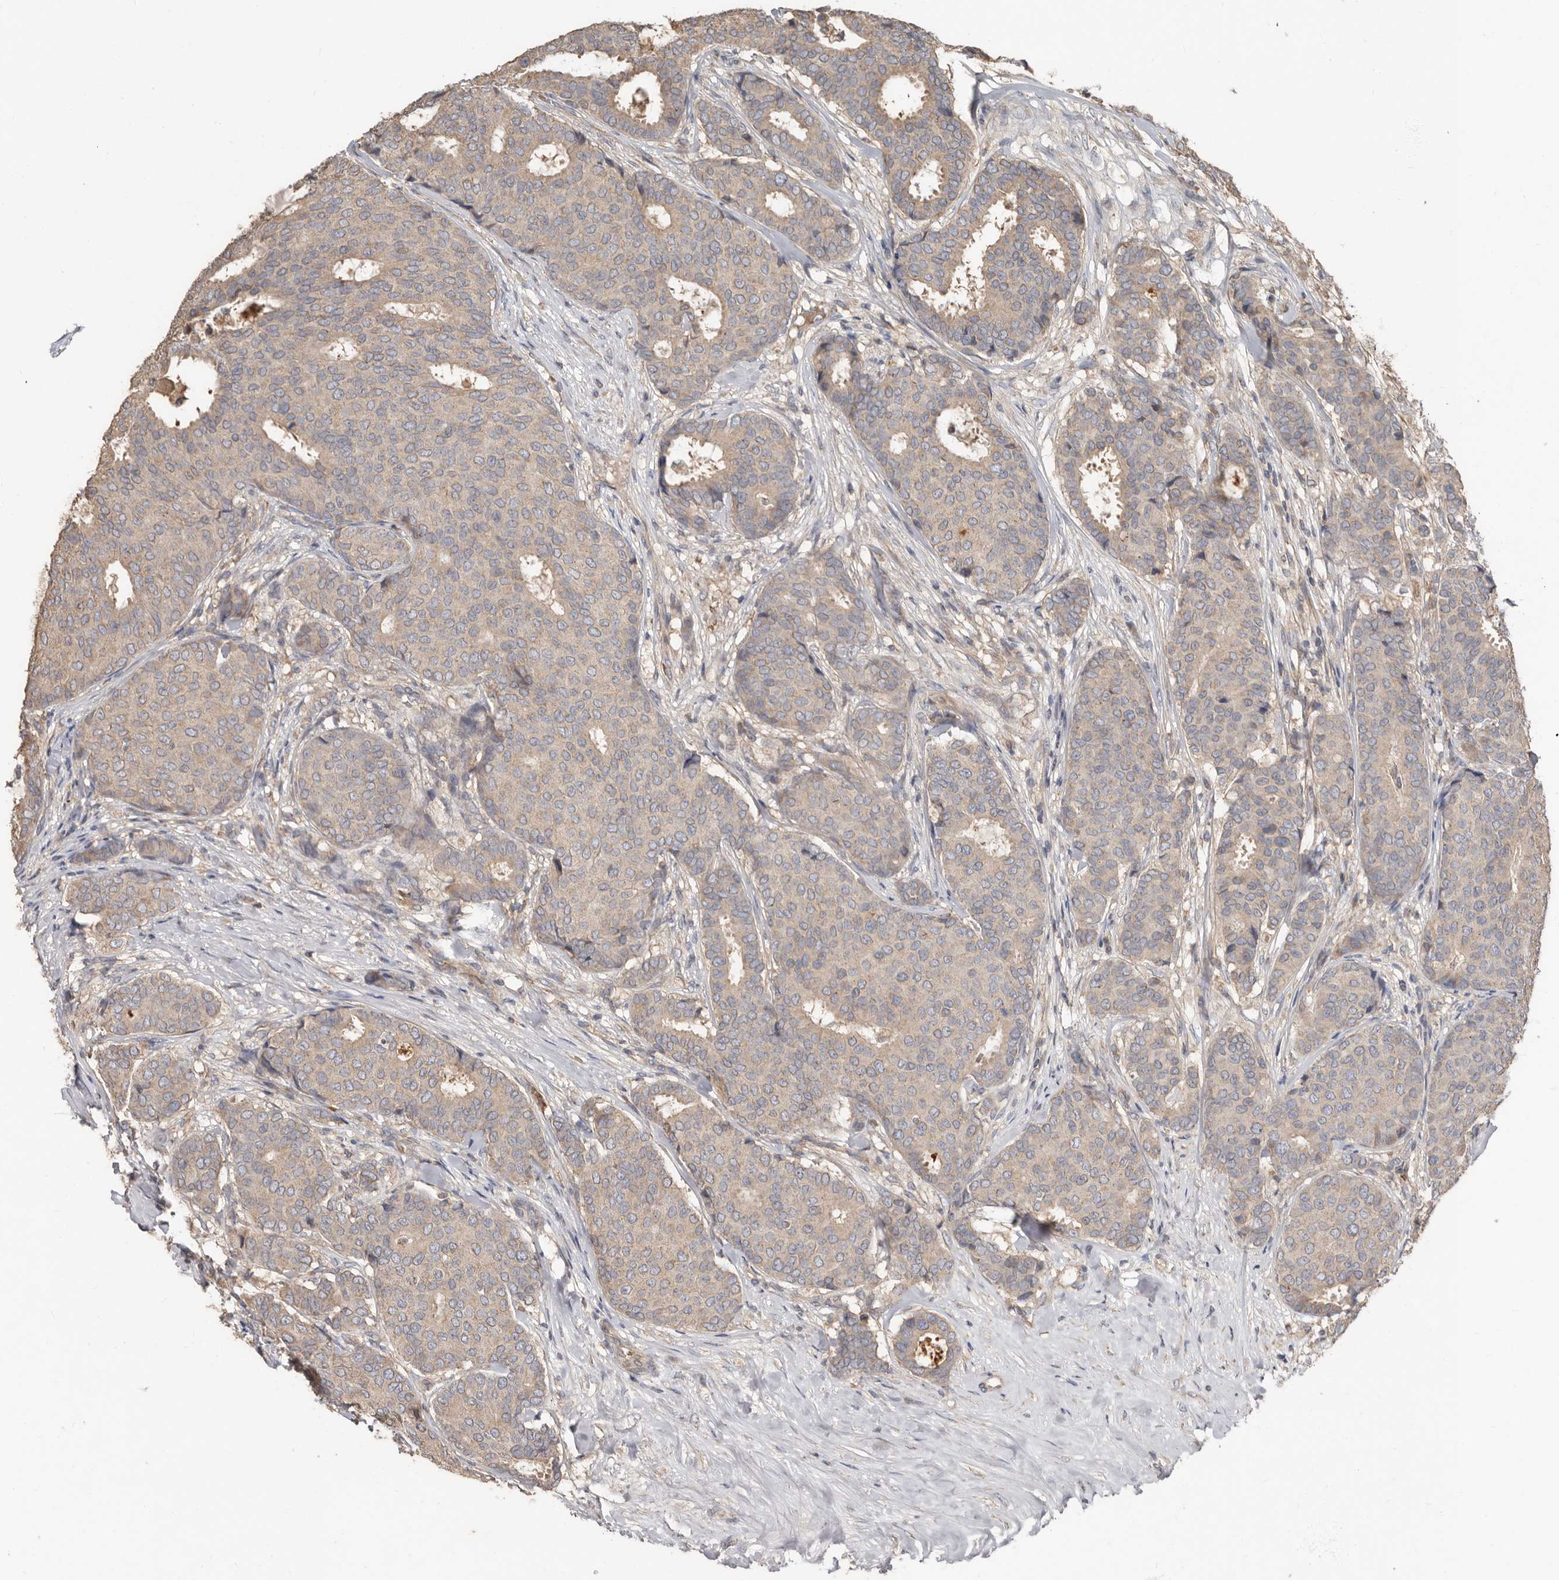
{"staining": {"intensity": "weak", "quantity": "25%-75%", "location": "cytoplasmic/membranous"}, "tissue": "breast cancer", "cell_type": "Tumor cells", "image_type": "cancer", "snomed": [{"axis": "morphology", "description": "Duct carcinoma"}, {"axis": "topography", "description": "Breast"}], "caption": "Brown immunohistochemical staining in breast cancer (invasive ductal carcinoma) shows weak cytoplasmic/membranous positivity in approximately 25%-75% of tumor cells.", "gene": "KIF26B", "patient": {"sex": "female", "age": 75}}